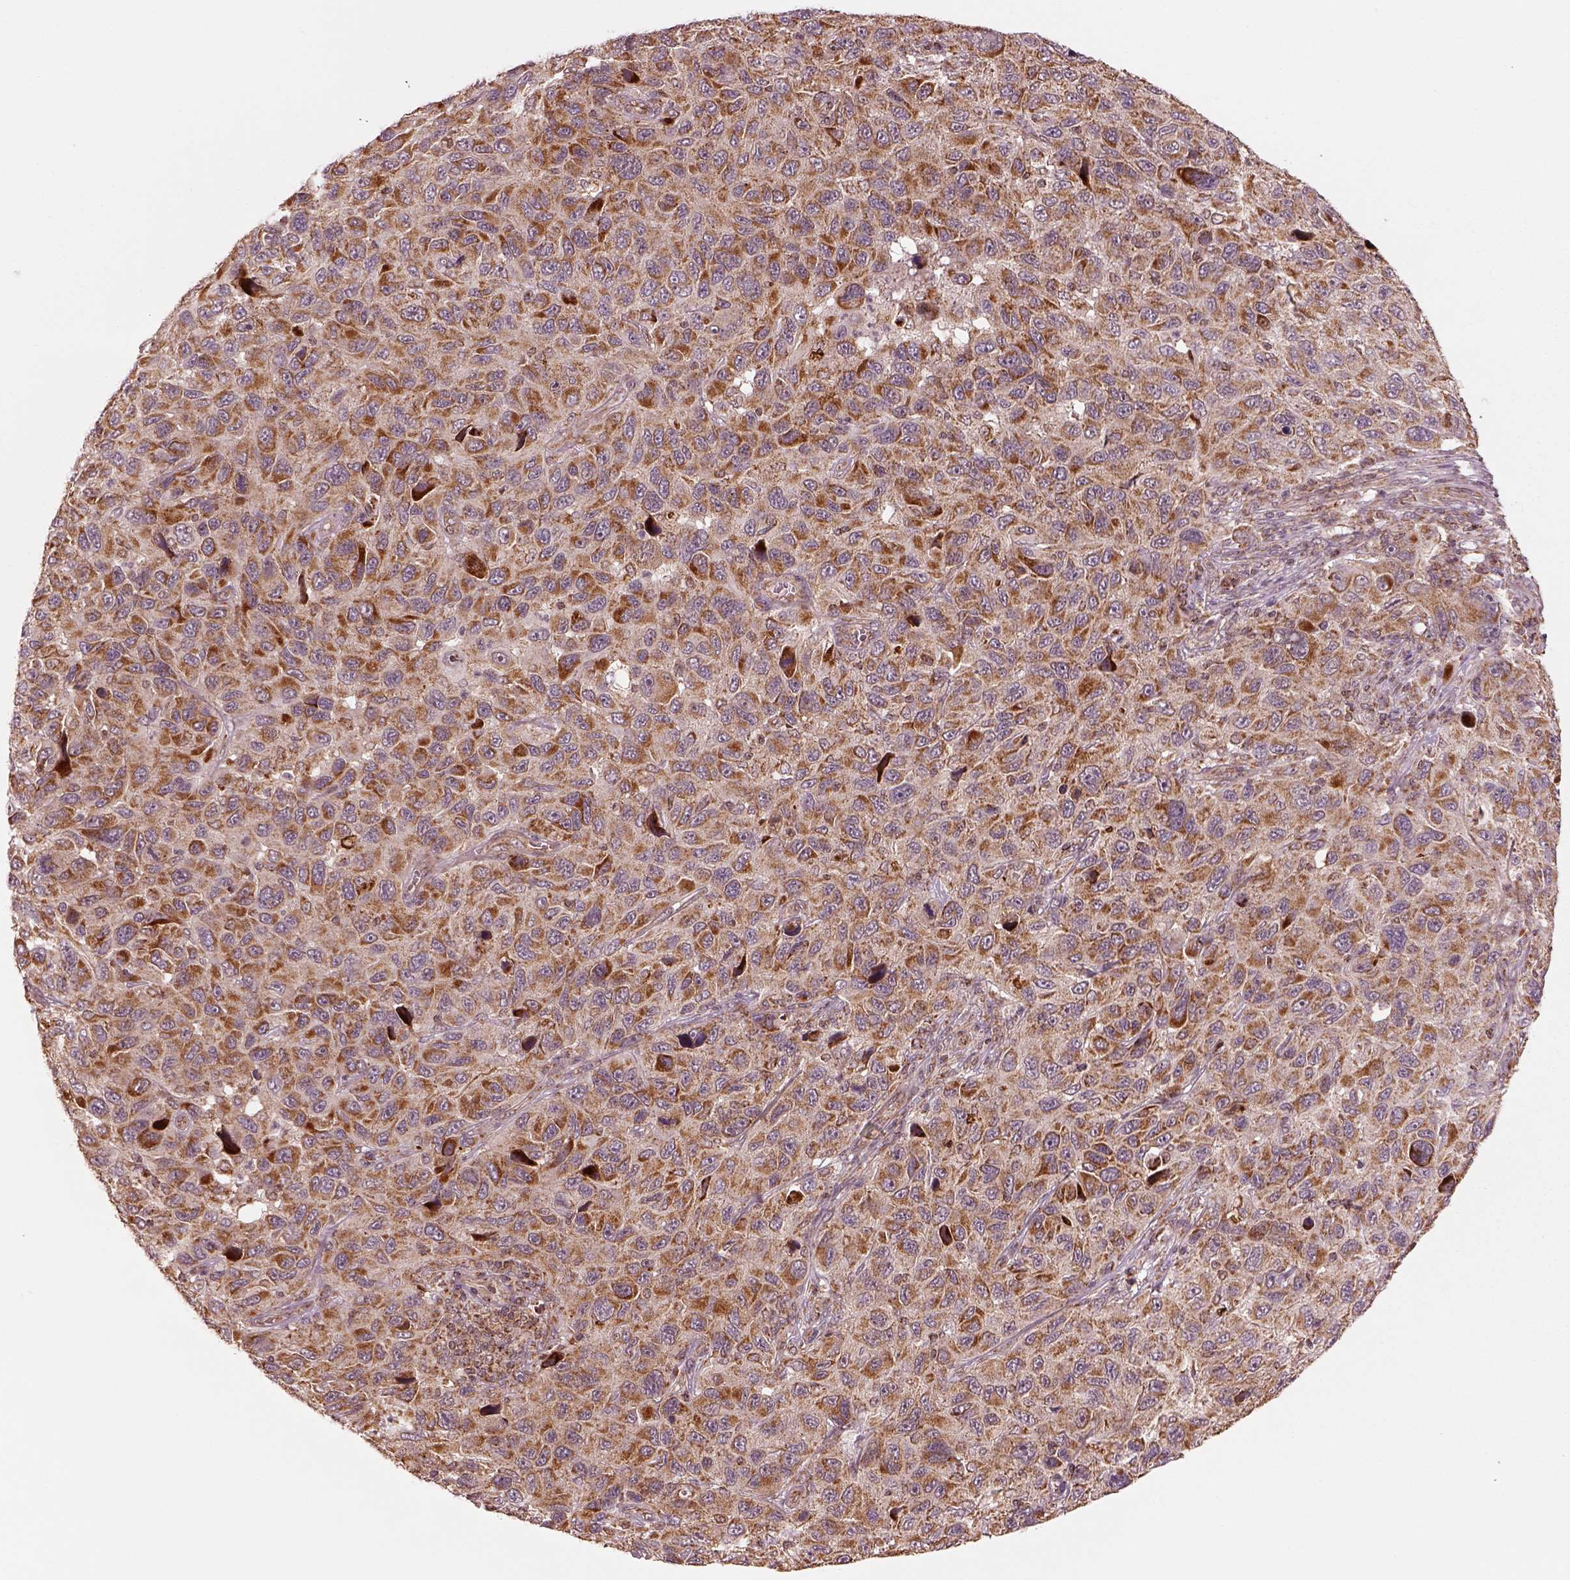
{"staining": {"intensity": "moderate", "quantity": ">75%", "location": "cytoplasmic/membranous"}, "tissue": "melanoma", "cell_type": "Tumor cells", "image_type": "cancer", "snomed": [{"axis": "morphology", "description": "Malignant melanoma, NOS"}, {"axis": "topography", "description": "Skin"}], "caption": "Immunohistochemical staining of malignant melanoma reveals medium levels of moderate cytoplasmic/membranous positivity in about >75% of tumor cells. Nuclei are stained in blue.", "gene": "SEL1L3", "patient": {"sex": "male", "age": 53}}